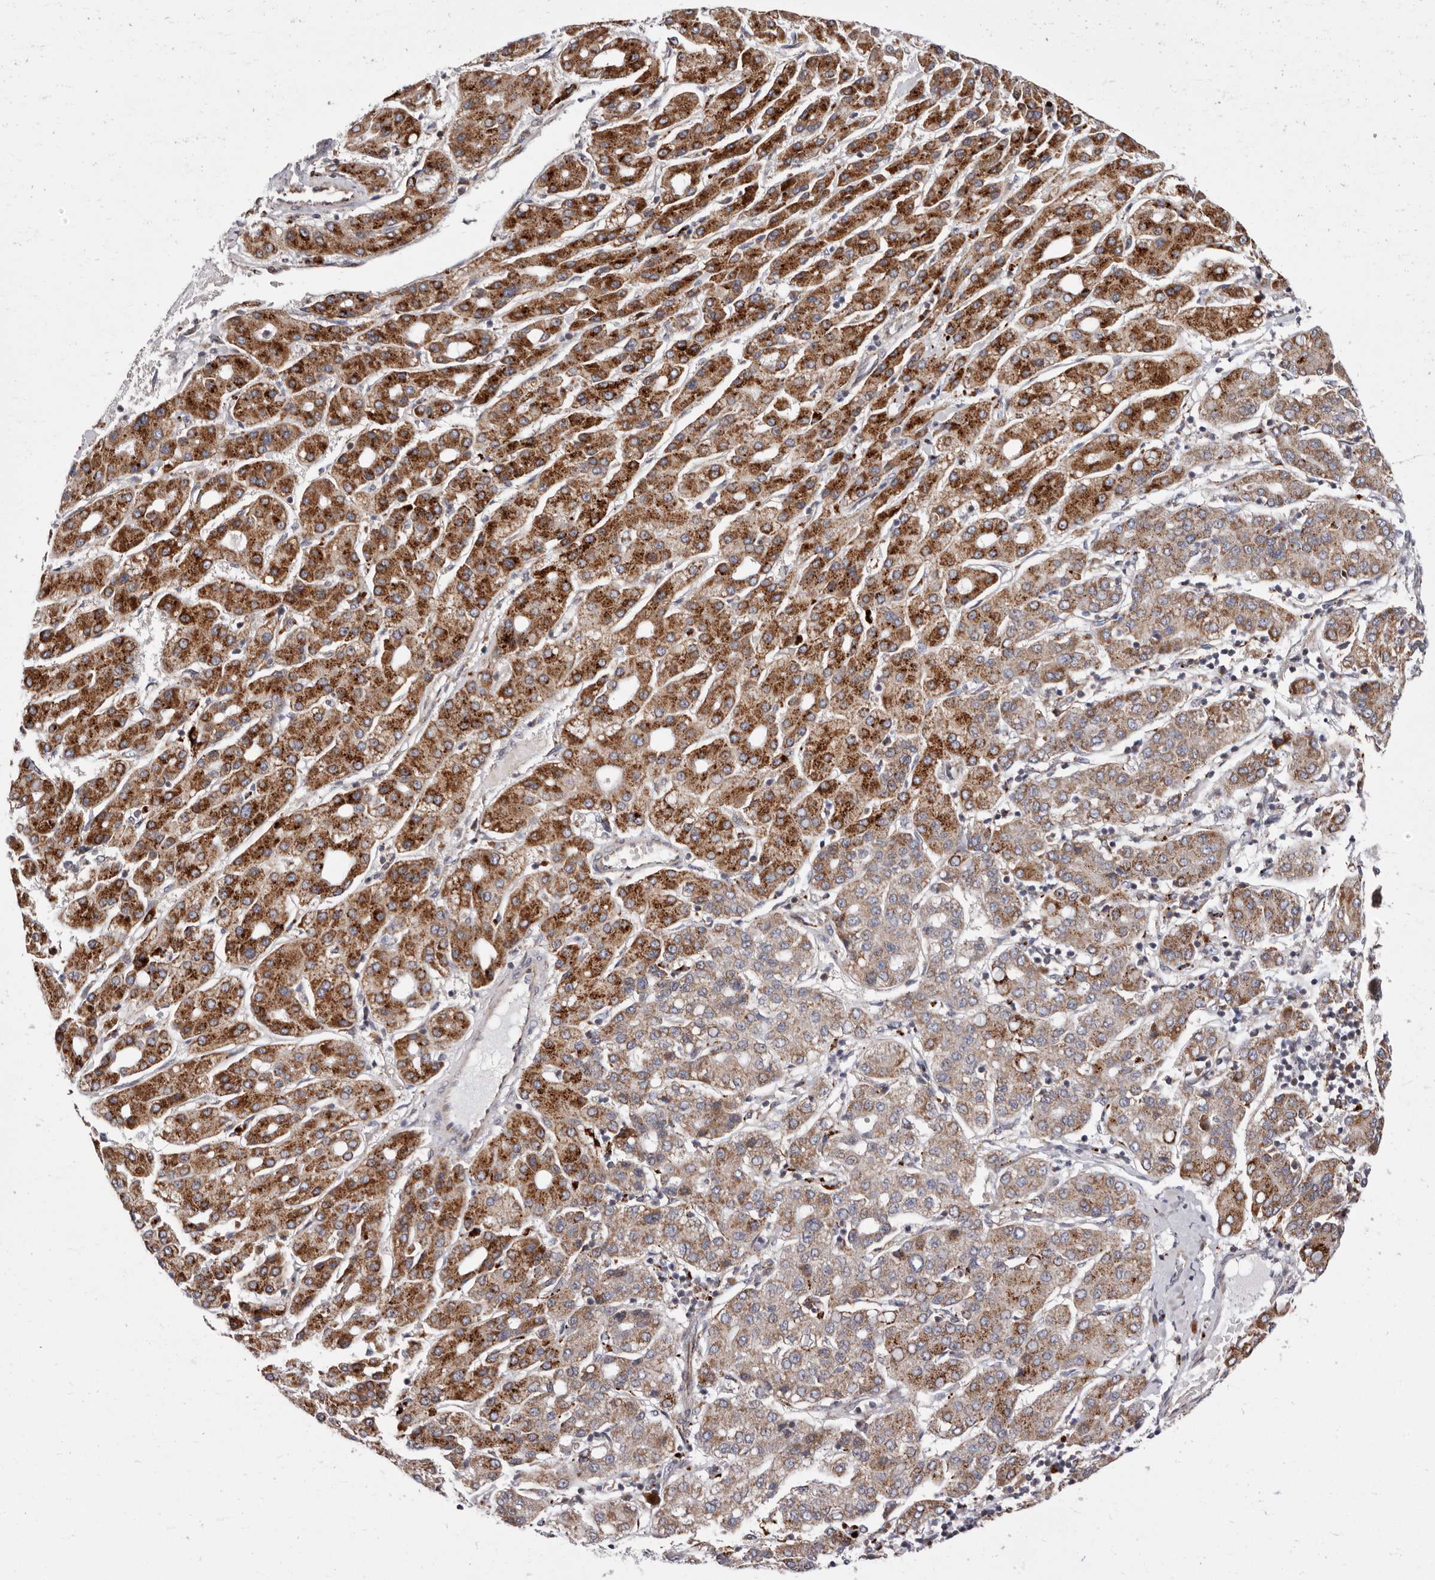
{"staining": {"intensity": "strong", "quantity": ">75%", "location": "cytoplasmic/membranous"}, "tissue": "liver cancer", "cell_type": "Tumor cells", "image_type": "cancer", "snomed": [{"axis": "morphology", "description": "Carcinoma, Hepatocellular, NOS"}, {"axis": "topography", "description": "Liver"}], "caption": "The histopathology image exhibits immunohistochemical staining of liver cancer (hepatocellular carcinoma). There is strong cytoplasmic/membranous positivity is identified in about >75% of tumor cells. (DAB (3,3'-diaminobenzidine) = brown stain, brightfield microscopy at high magnification).", "gene": "TOR3A", "patient": {"sex": "male", "age": 65}}